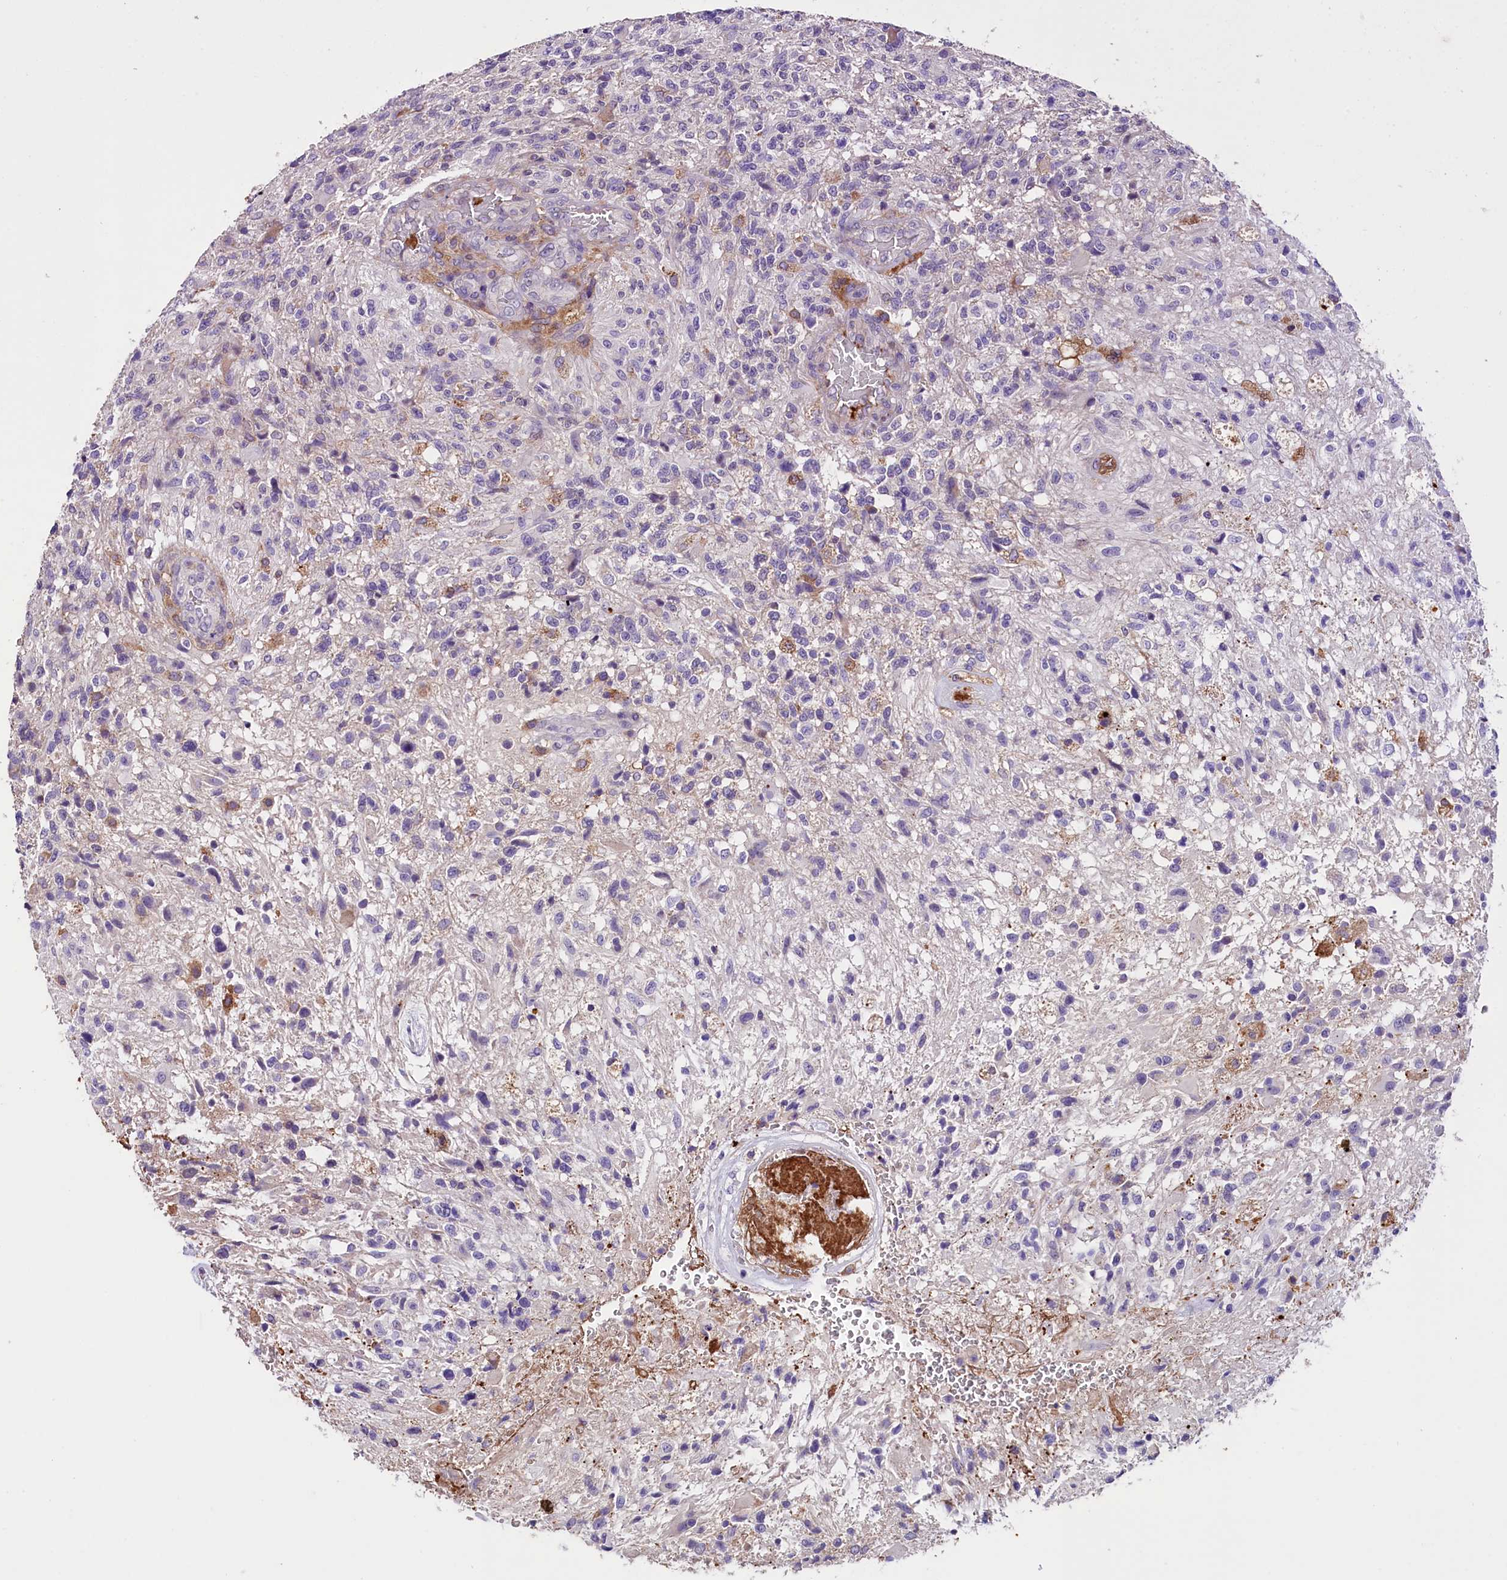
{"staining": {"intensity": "negative", "quantity": "none", "location": "none"}, "tissue": "glioma", "cell_type": "Tumor cells", "image_type": "cancer", "snomed": [{"axis": "morphology", "description": "Glioma, malignant, High grade"}, {"axis": "topography", "description": "Brain"}], "caption": "This is a image of immunohistochemistry (IHC) staining of glioma, which shows no positivity in tumor cells. (Stains: DAB immunohistochemistry (IHC) with hematoxylin counter stain, Microscopy: brightfield microscopy at high magnification).", "gene": "MEX3B", "patient": {"sex": "male", "age": 56}}